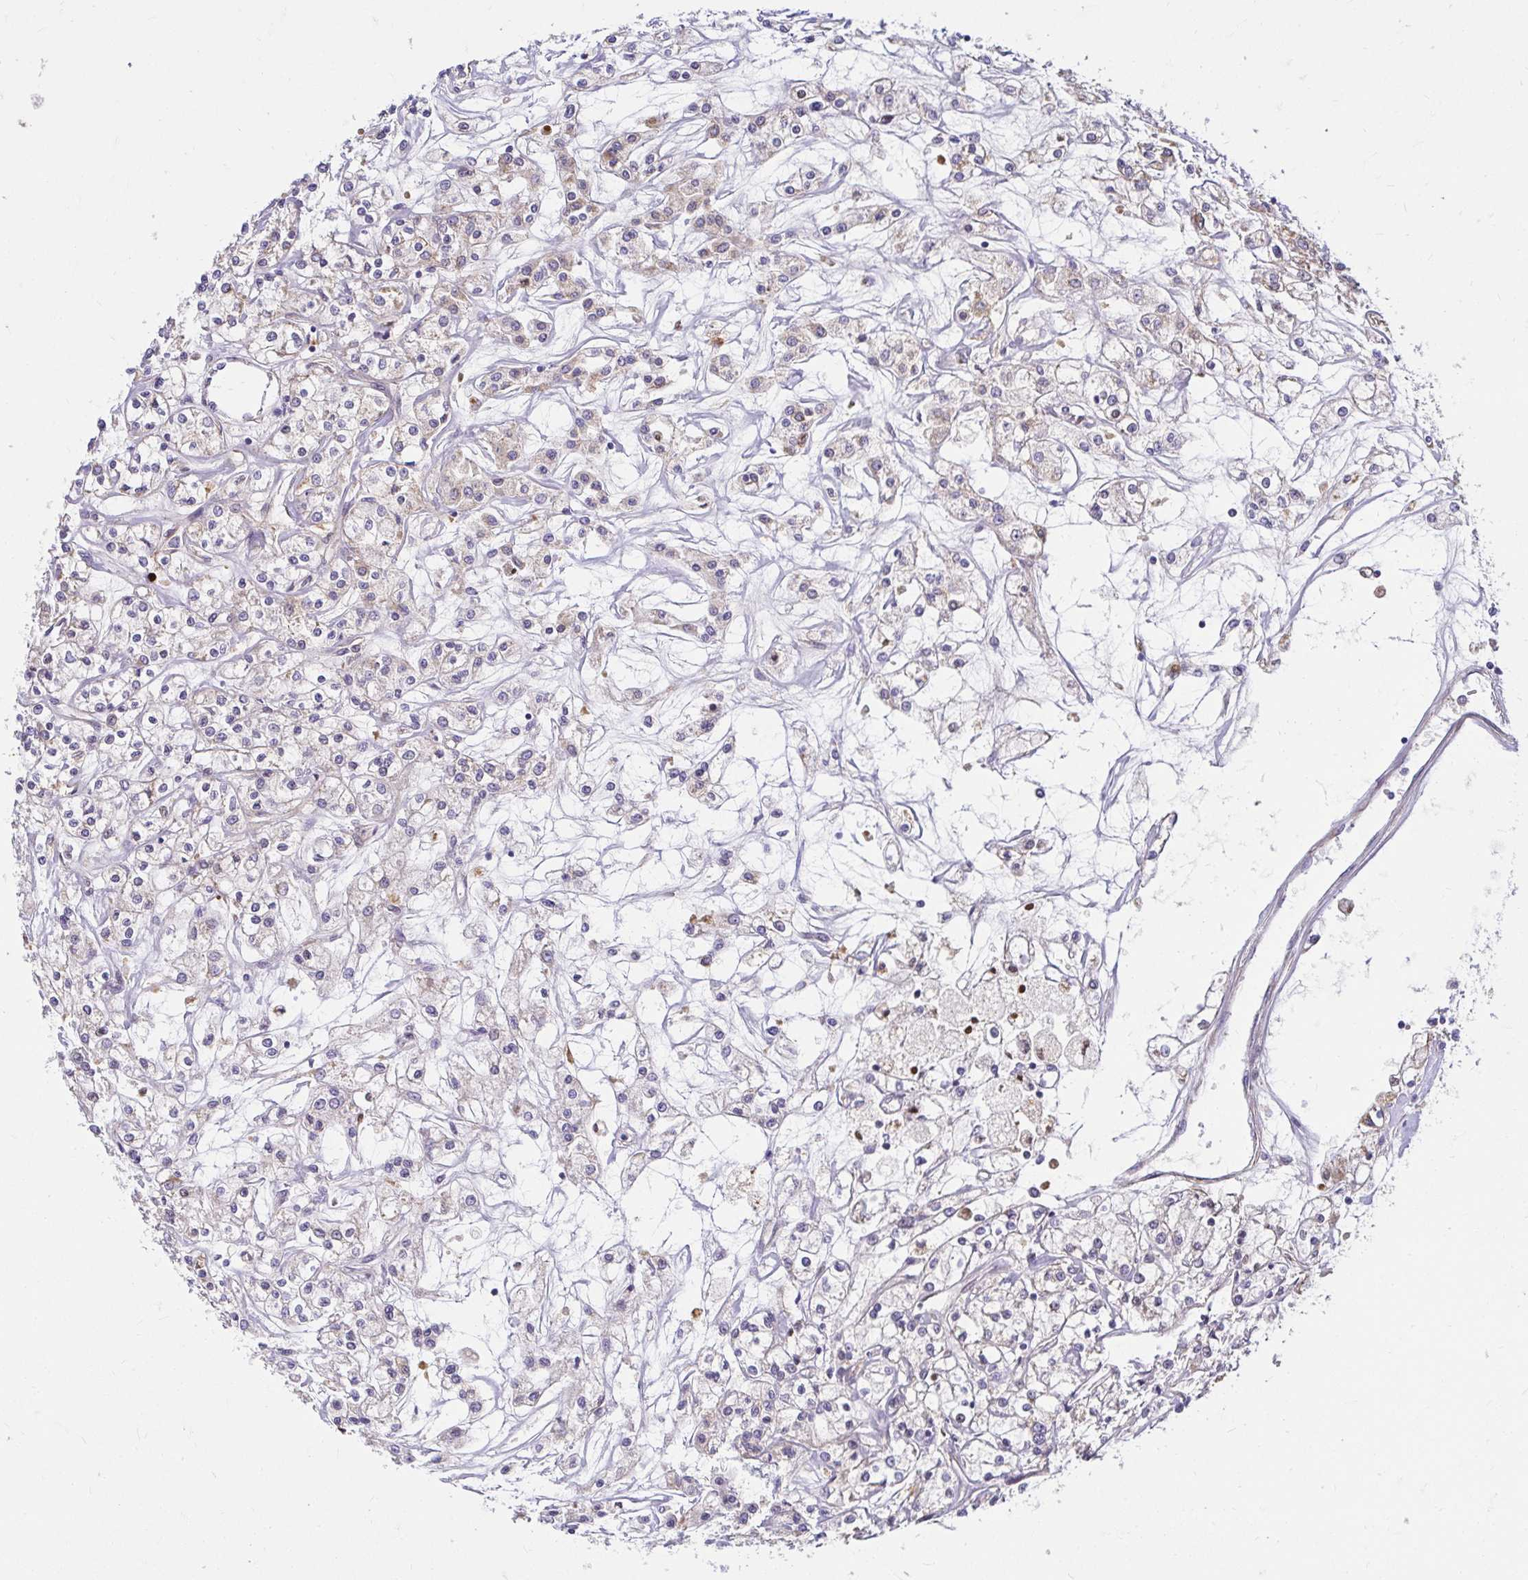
{"staining": {"intensity": "negative", "quantity": "none", "location": "none"}, "tissue": "renal cancer", "cell_type": "Tumor cells", "image_type": "cancer", "snomed": [{"axis": "morphology", "description": "Adenocarcinoma, NOS"}, {"axis": "topography", "description": "Kidney"}], "caption": "This photomicrograph is of adenocarcinoma (renal) stained with IHC to label a protein in brown with the nuclei are counter-stained blue. There is no expression in tumor cells. (DAB (3,3'-diaminobenzidine) immunohistochemistry (IHC) visualized using brightfield microscopy, high magnification).", "gene": "YAP1", "patient": {"sex": "female", "age": 59}}